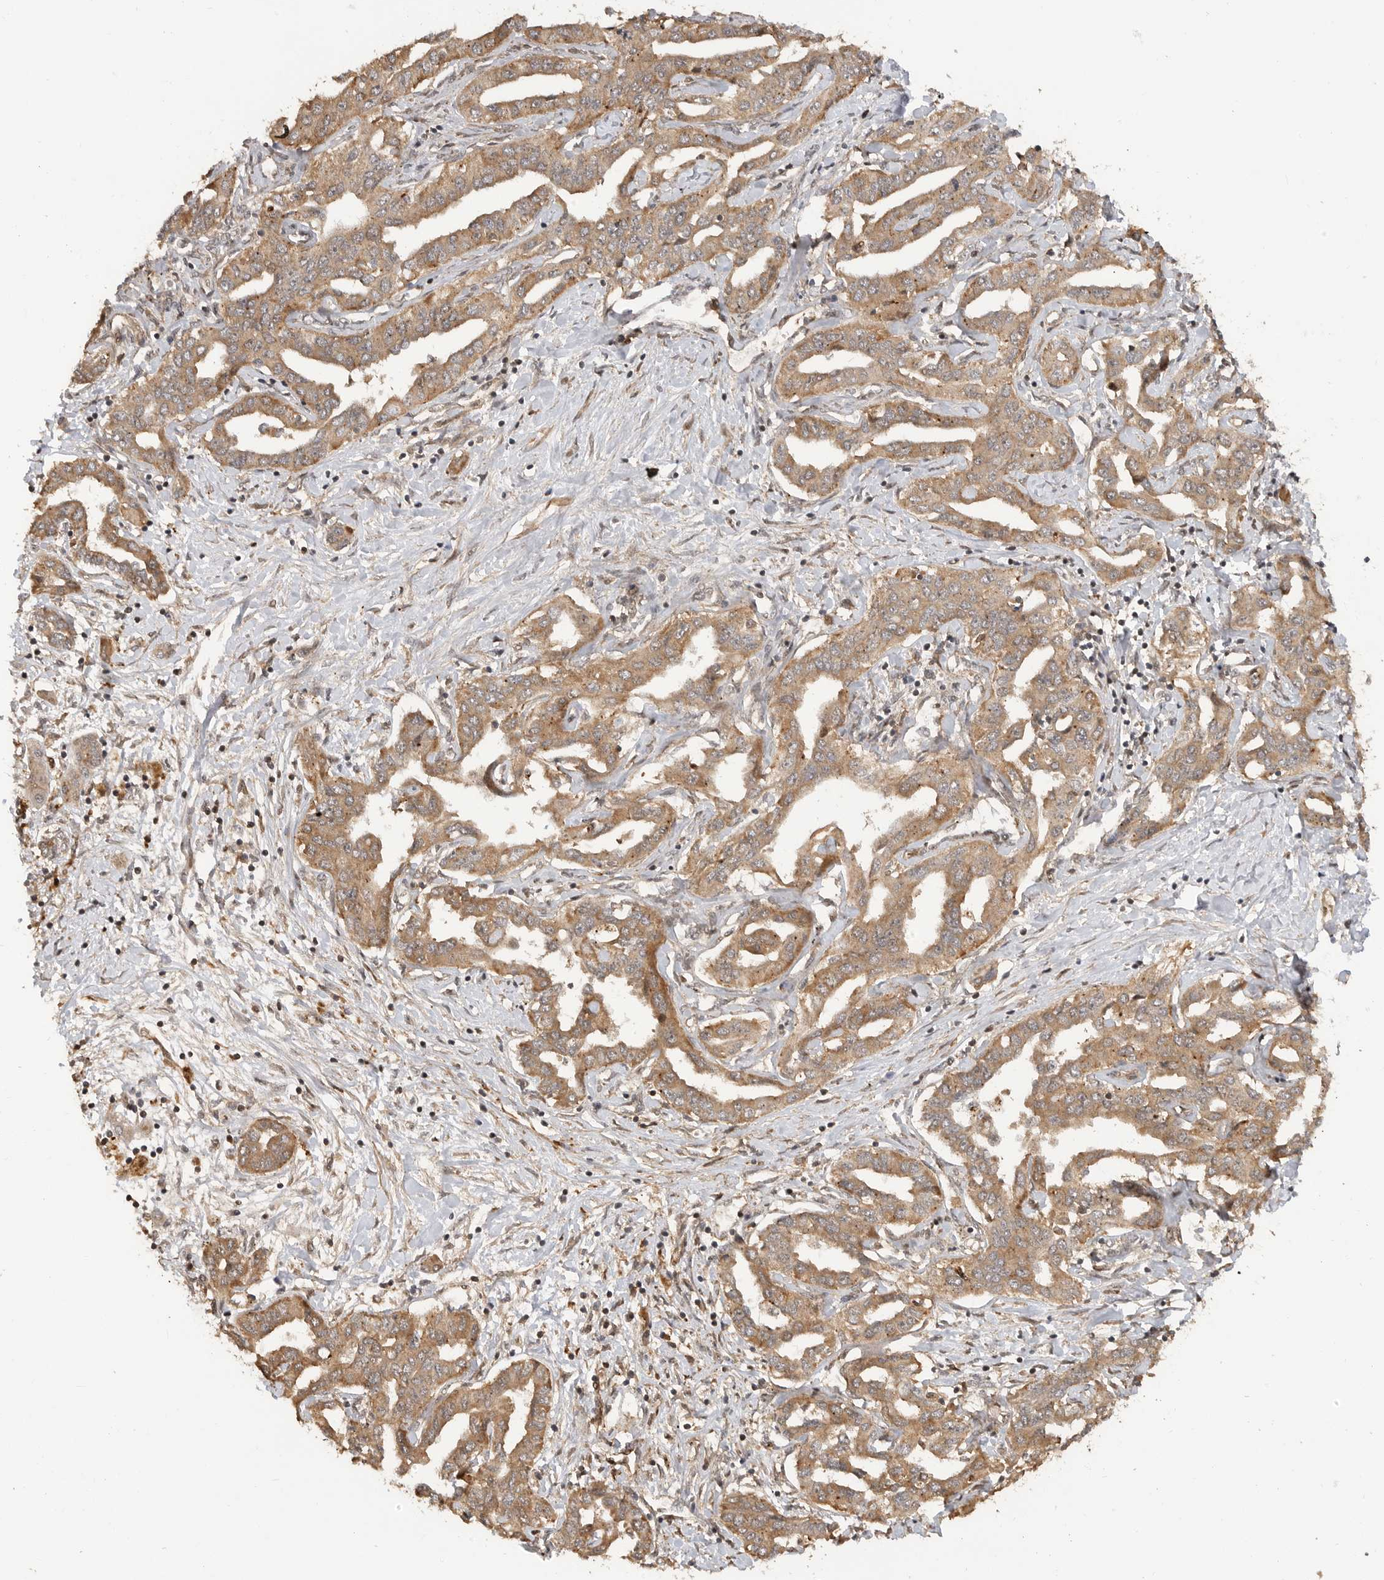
{"staining": {"intensity": "moderate", "quantity": ">75%", "location": "cytoplasmic/membranous"}, "tissue": "liver cancer", "cell_type": "Tumor cells", "image_type": "cancer", "snomed": [{"axis": "morphology", "description": "Cholangiocarcinoma"}, {"axis": "topography", "description": "Liver"}], "caption": "A histopathology image showing moderate cytoplasmic/membranous positivity in approximately >75% of tumor cells in cholangiocarcinoma (liver), as visualized by brown immunohistochemical staining.", "gene": "ADPRS", "patient": {"sex": "male", "age": 59}}